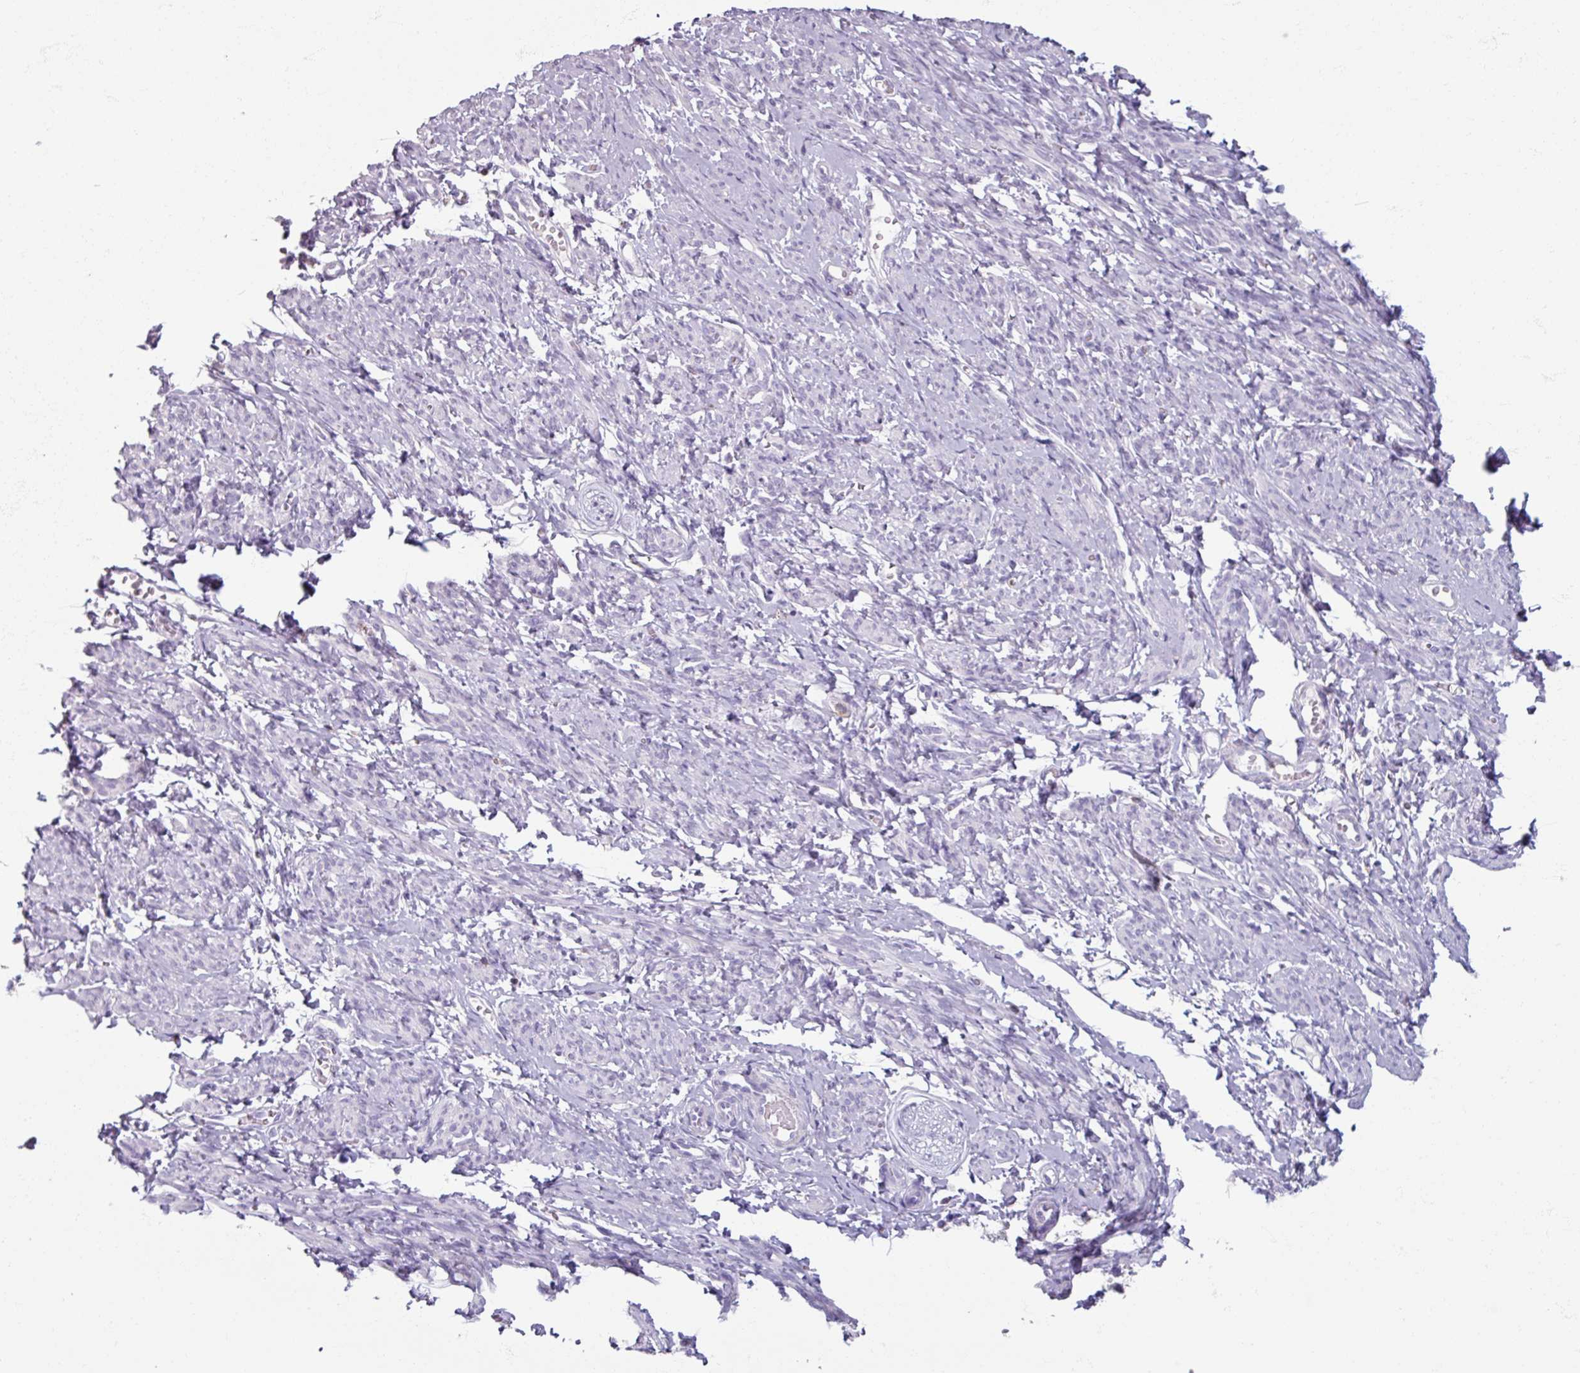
{"staining": {"intensity": "negative", "quantity": "none", "location": "none"}, "tissue": "smooth muscle", "cell_type": "Smooth muscle cells", "image_type": "normal", "snomed": [{"axis": "morphology", "description": "Normal tissue, NOS"}, {"axis": "topography", "description": "Smooth muscle"}], "caption": "High power microscopy micrograph of an immunohistochemistry (IHC) histopathology image of unremarkable smooth muscle, revealing no significant expression in smooth muscle cells.", "gene": "PTPRC", "patient": {"sex": "female", "age": 65}}